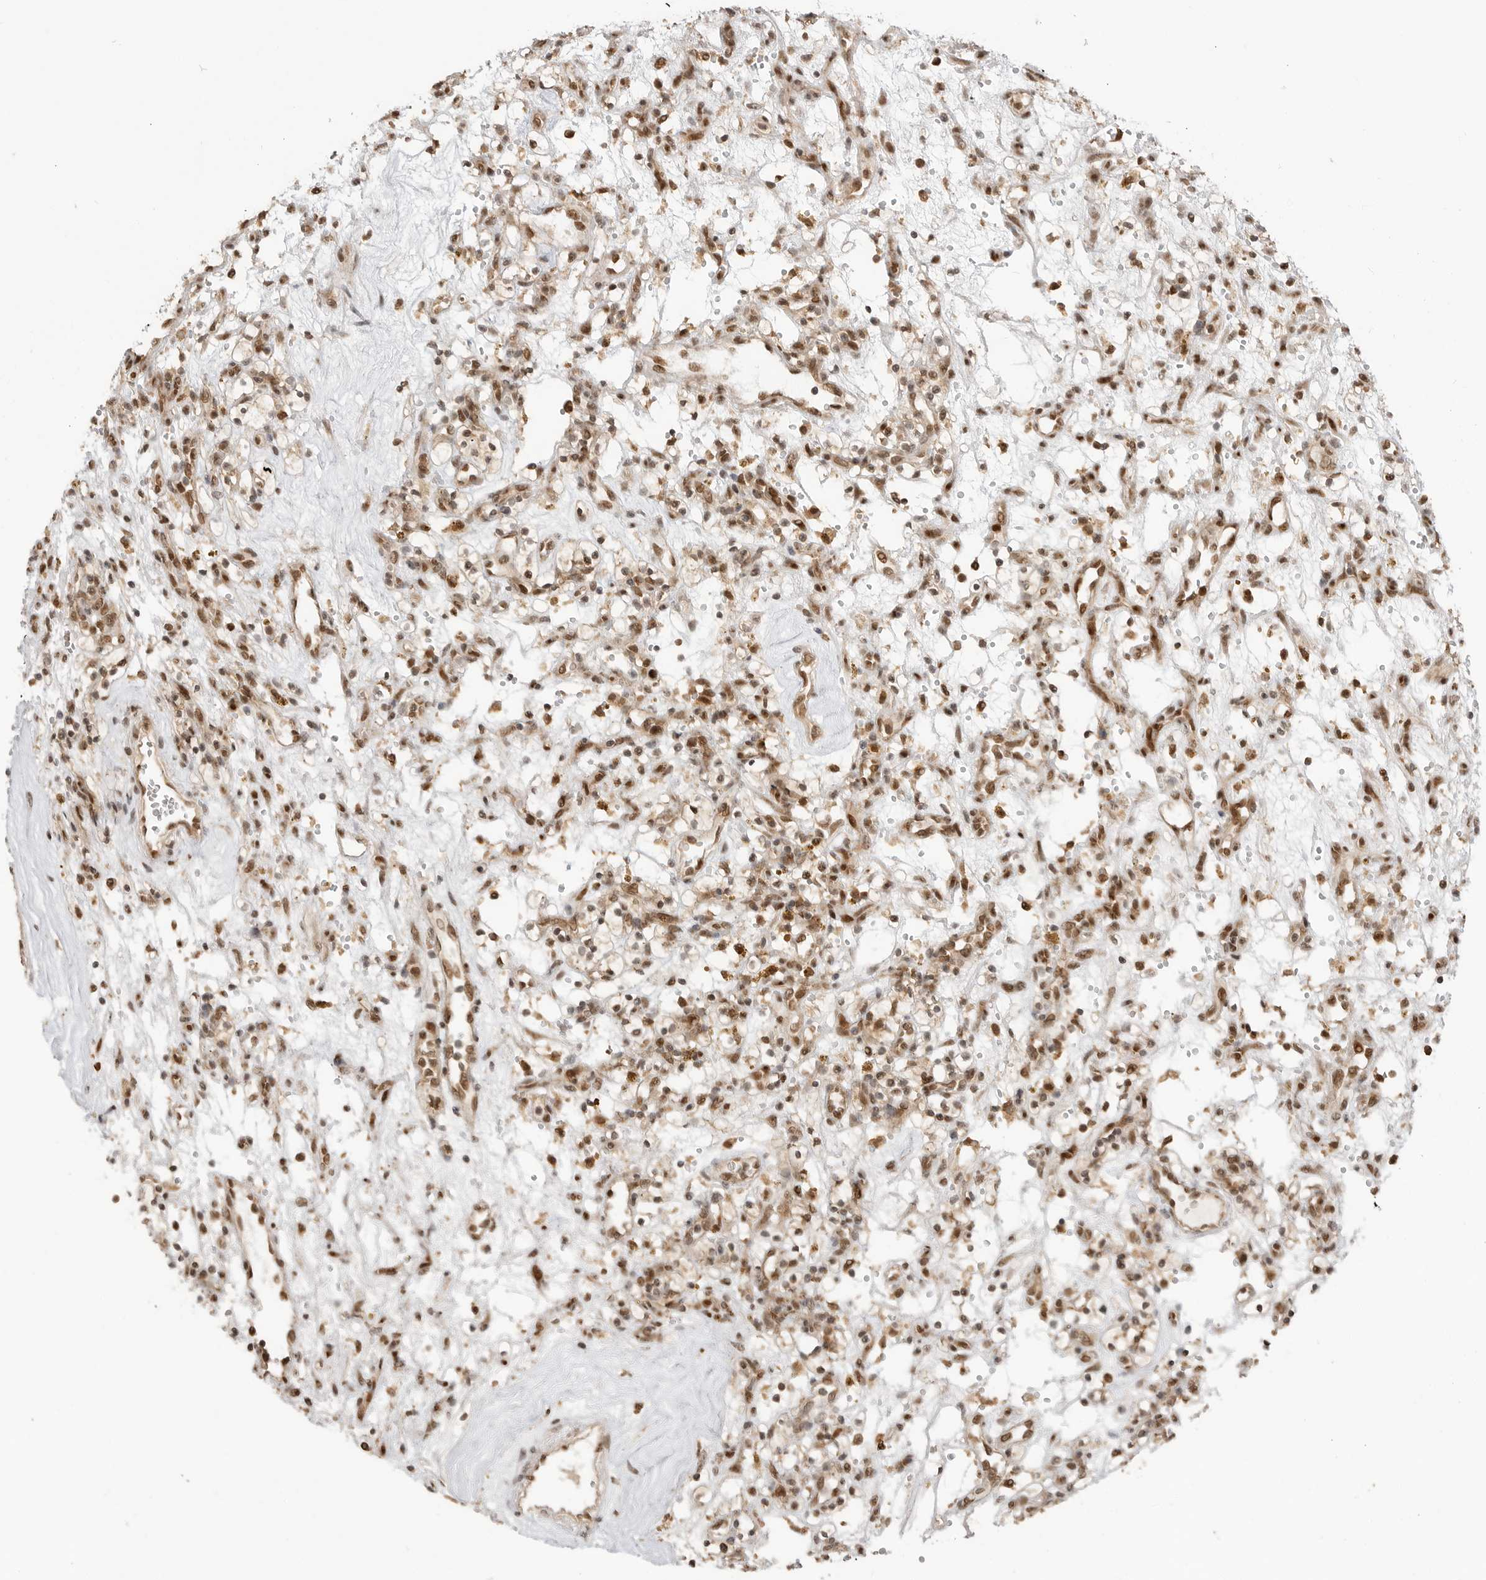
{"staining": {"intensity": "moderate", "quantity": "25%-75%", "location": "cytoplasmic/membranous,nuclear"}, "tissue": "renal cancer", "cell_type": "Tumor cells", "image_type": "cancer", "snomed": [{"axis": "morphology", "description": "Adenocarcinoma, NOS"}, {"axis": "topography", "description": "Kidney"}], "caption": "A micrograph of human renal cancer stained for a protein displays moderate cytoplasmic/membranous and nuclear brown staining in tumor cells. (DAB (3,3'-diaminobenzidine) IHC with brightfield microscopy, high magnification).", "gene": "ALKAL1", "patient": {"sex": "female", "age": 57}}